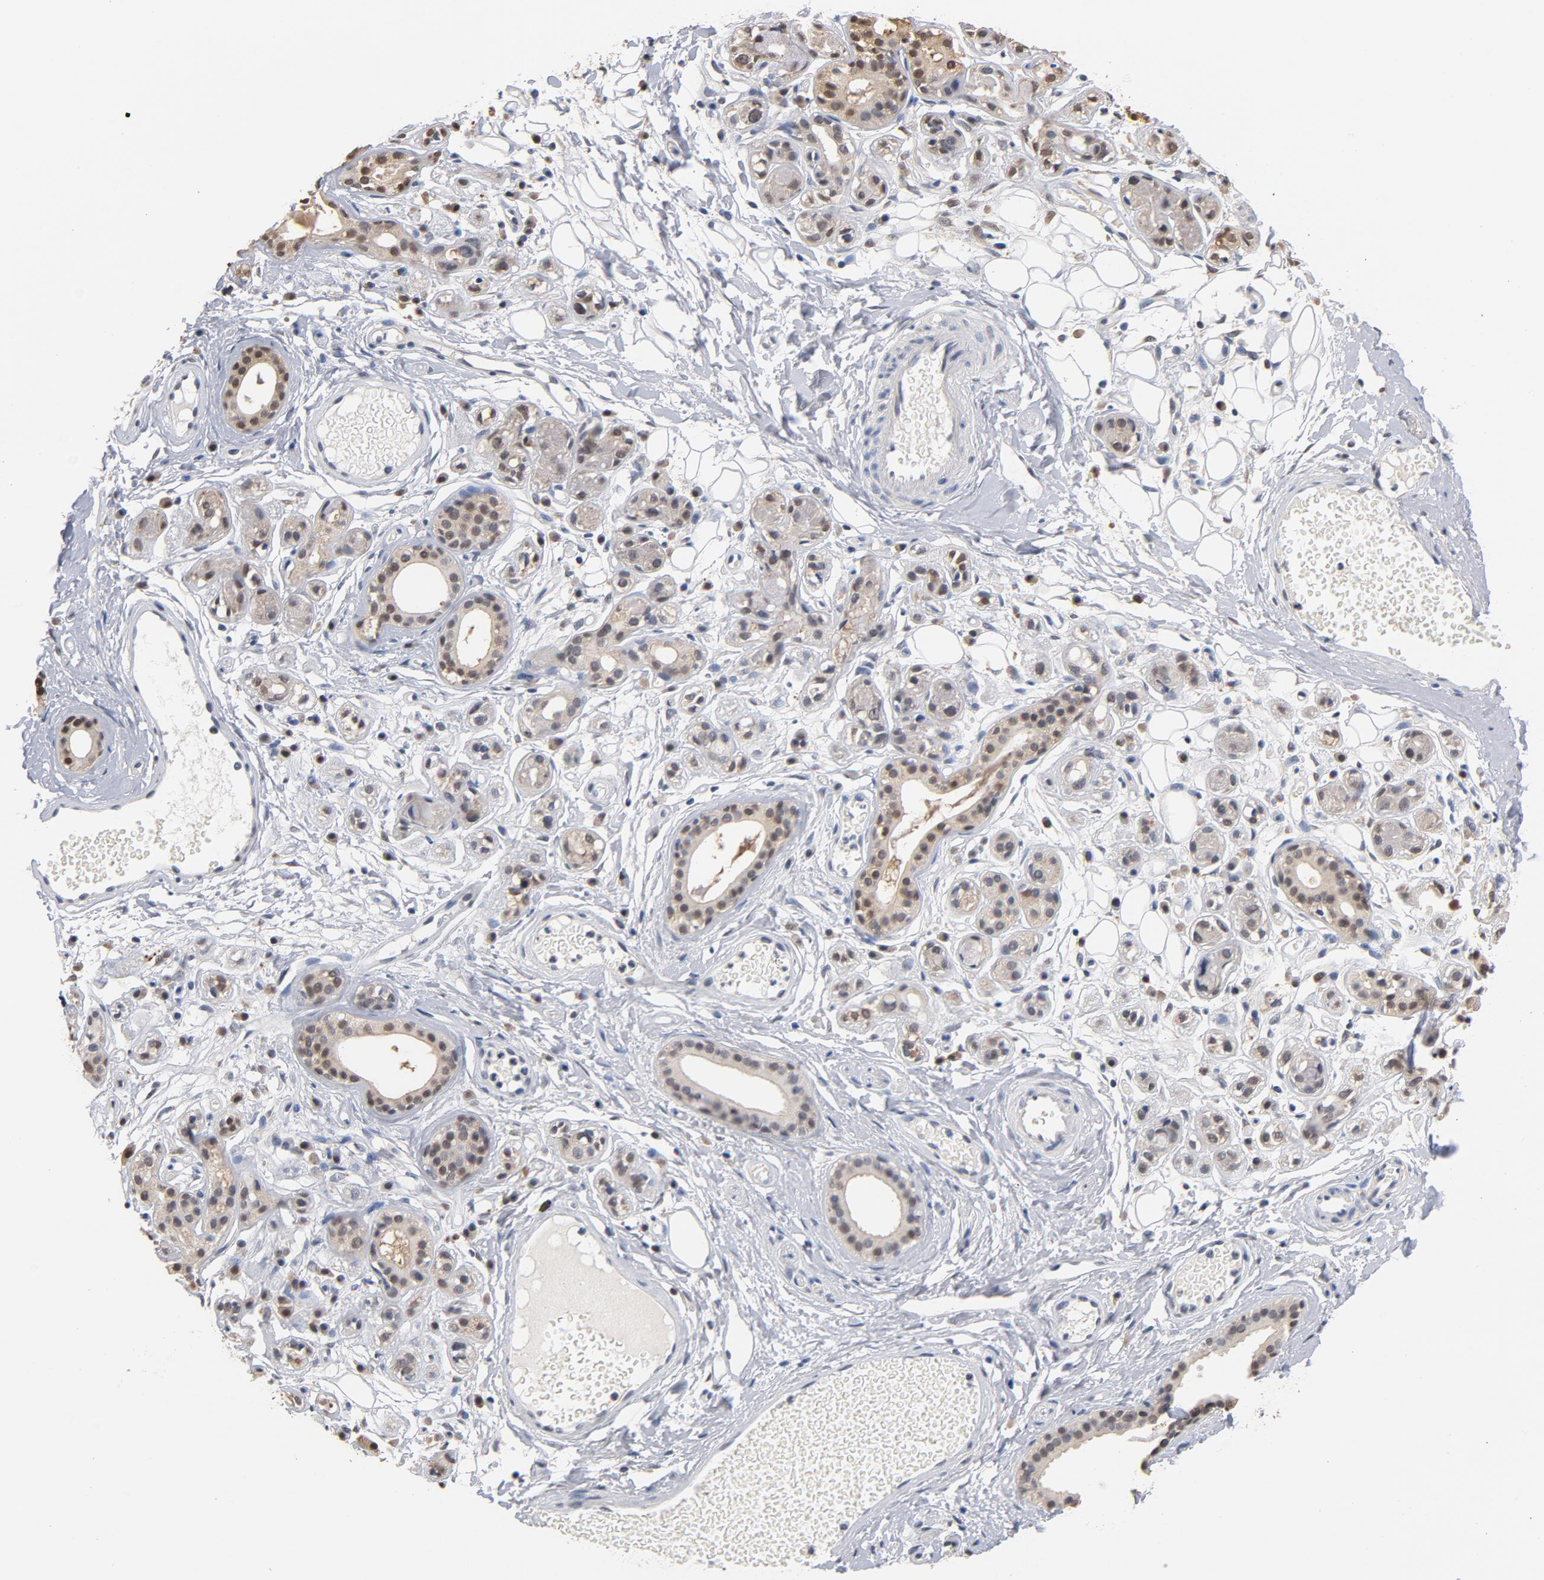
{"staining": {"intensity": "weak", "quantity": "25%-75%", "location": "cytoplasmic/membranous"}, "tissue": "salivary gland", "cell_type": "Glandular cells", "image_type": "normal", "snomed": [{"axis": "morphology", "description": "Normal tissue, NOS"}, {"axis": "topography", "description": "Salivary gland"}], "caption": "Immunohistochemical staining of unremarkable salivary gland shows 25%-75% levels of weak cytoplasmic/membranous protein expression in about 25%-75% of glandular cells.", "gene": "MIF", "patient": {"sex": "male", "age": 54}}